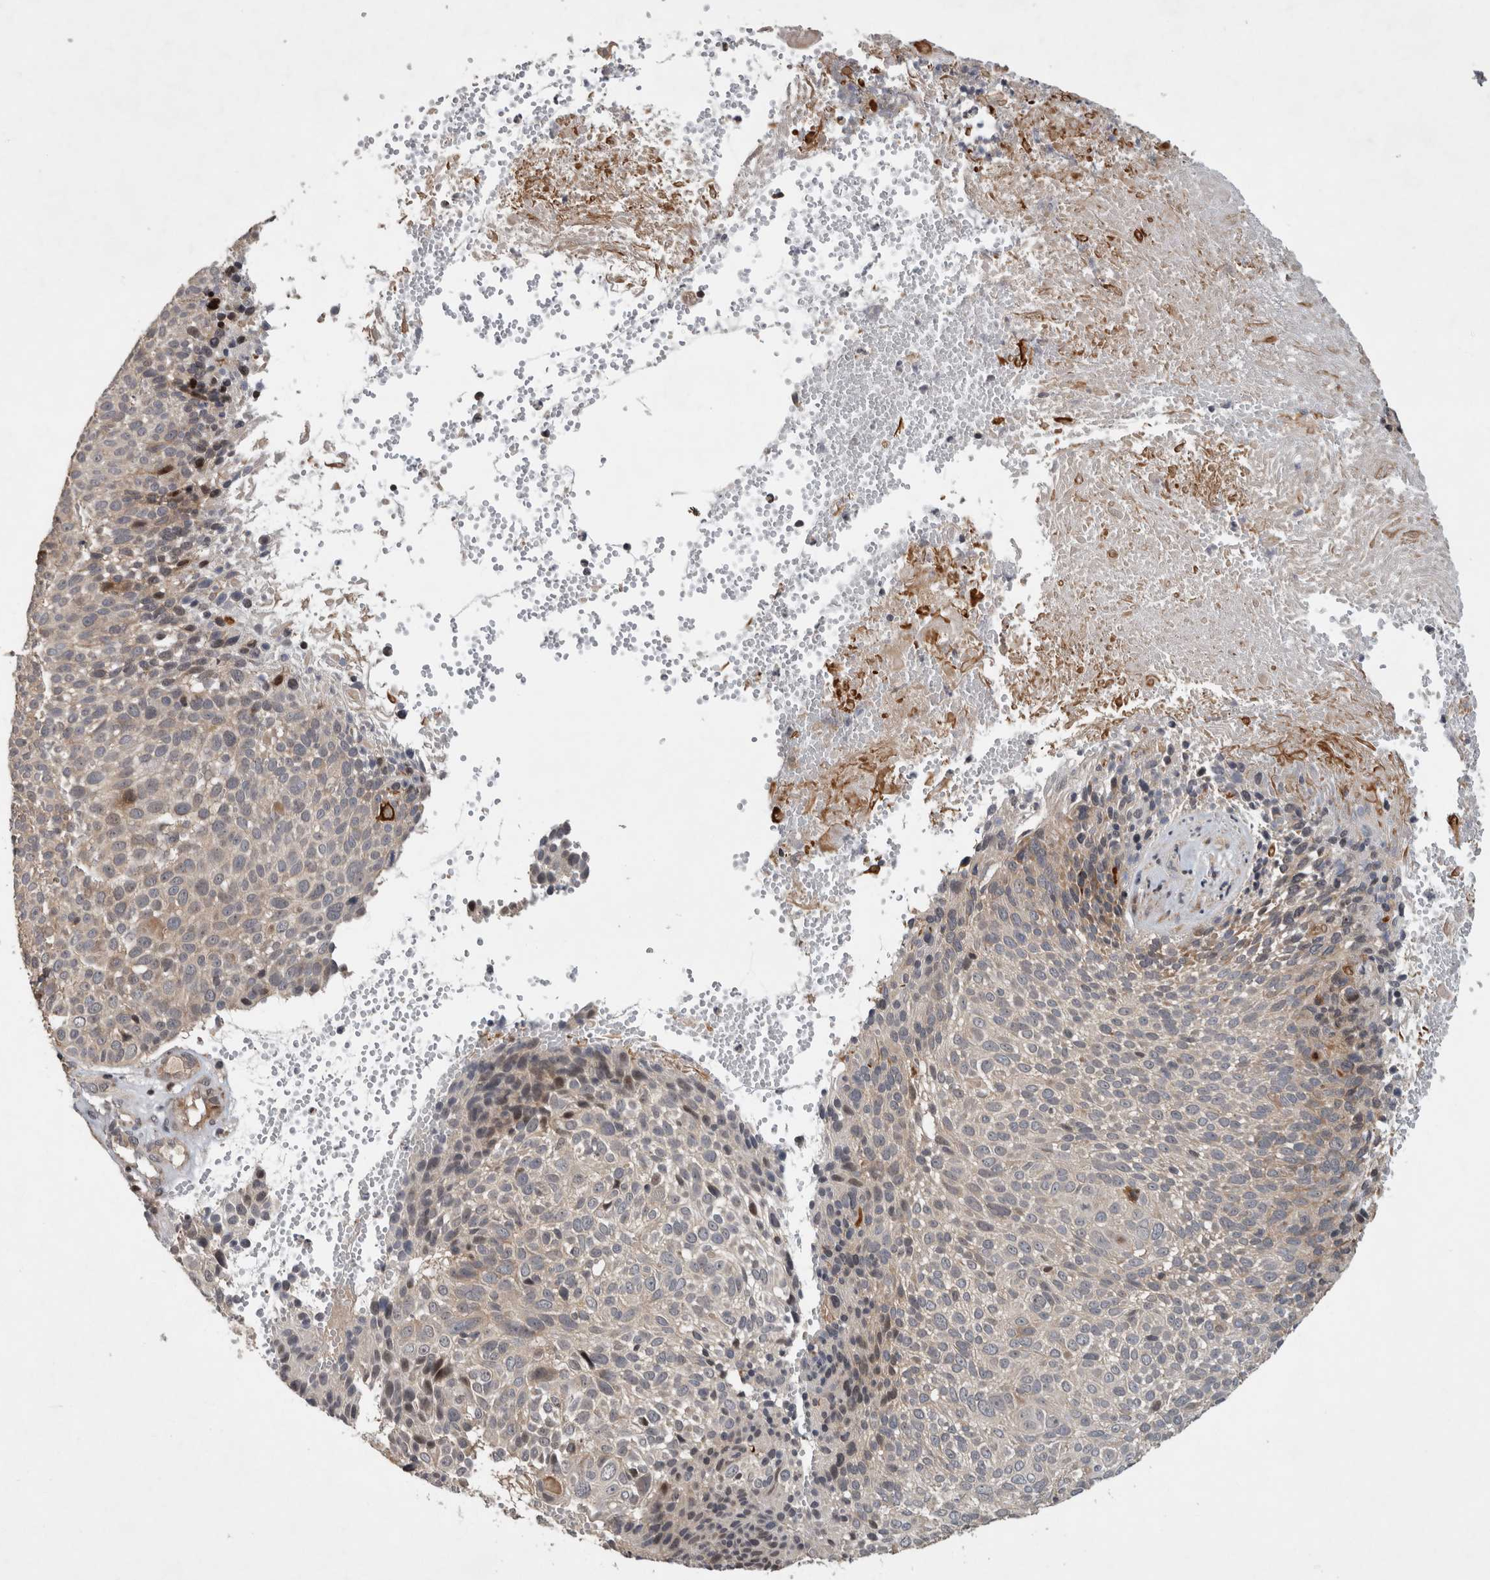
{"staining": {"intensity": "negative", "quantity": "none", "location": "none"}, "tissue": "cervical cancer", "cell_type": "Tumor cells", "image_type": "cancer", "snomed": [{"axis": "morphology", "description": "Squamous cell carcinoma, NOS"}, {"axis": "topography", "description": "Cervix"}], "caption": "Histopathology image shows no protein positivity in tumor cells of cervical squamous cell carcinoma tissue.", "gene": "SERAC1", "patient": {"sex": "female", "age": 74}}